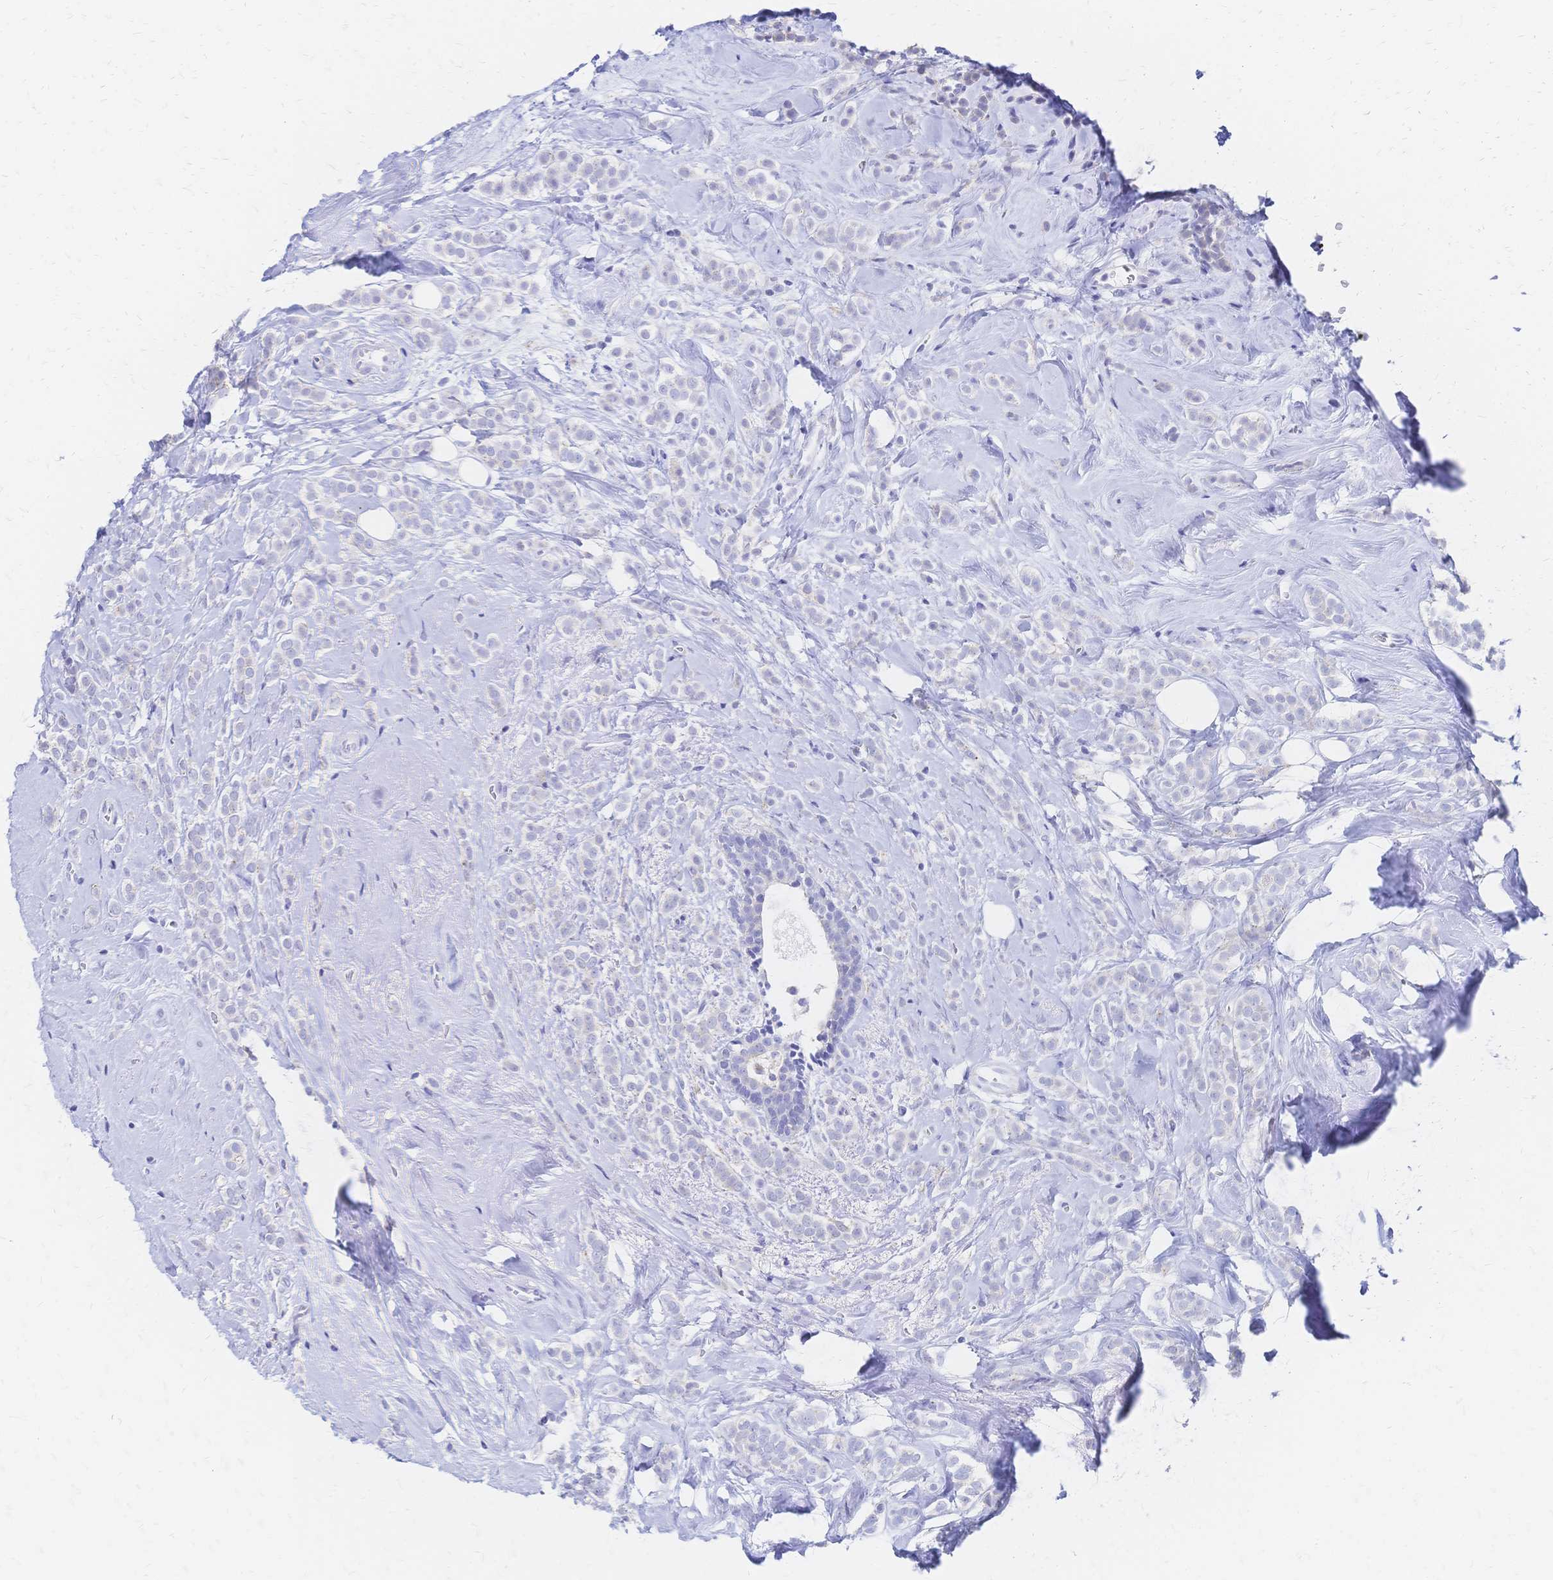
{"staining": {"intensity": "negative", "quantity": "none", "location": "none"}, "tissue": "breast cancer", "cell_type": "Tumor cells", "image_type": "cancer", "snomed": [{"axis": "morphology", "description": "Lobular carcinoma"}, {"axis": "topography", "description": "Breast"}], "caption": "This image is of breast cancer stained with immunohistochemistry to label a protein in brown with the nuclei are counter-stained blue. There is no staining in tumor cells. The staining was performed using DAB to visualize the protein expression in brown, while the nuclei were stained in blue with hematoxylin (Magnification: 20x).", "gene": "SLC5A1", "patient": {"sex": "female", "age": 49}}